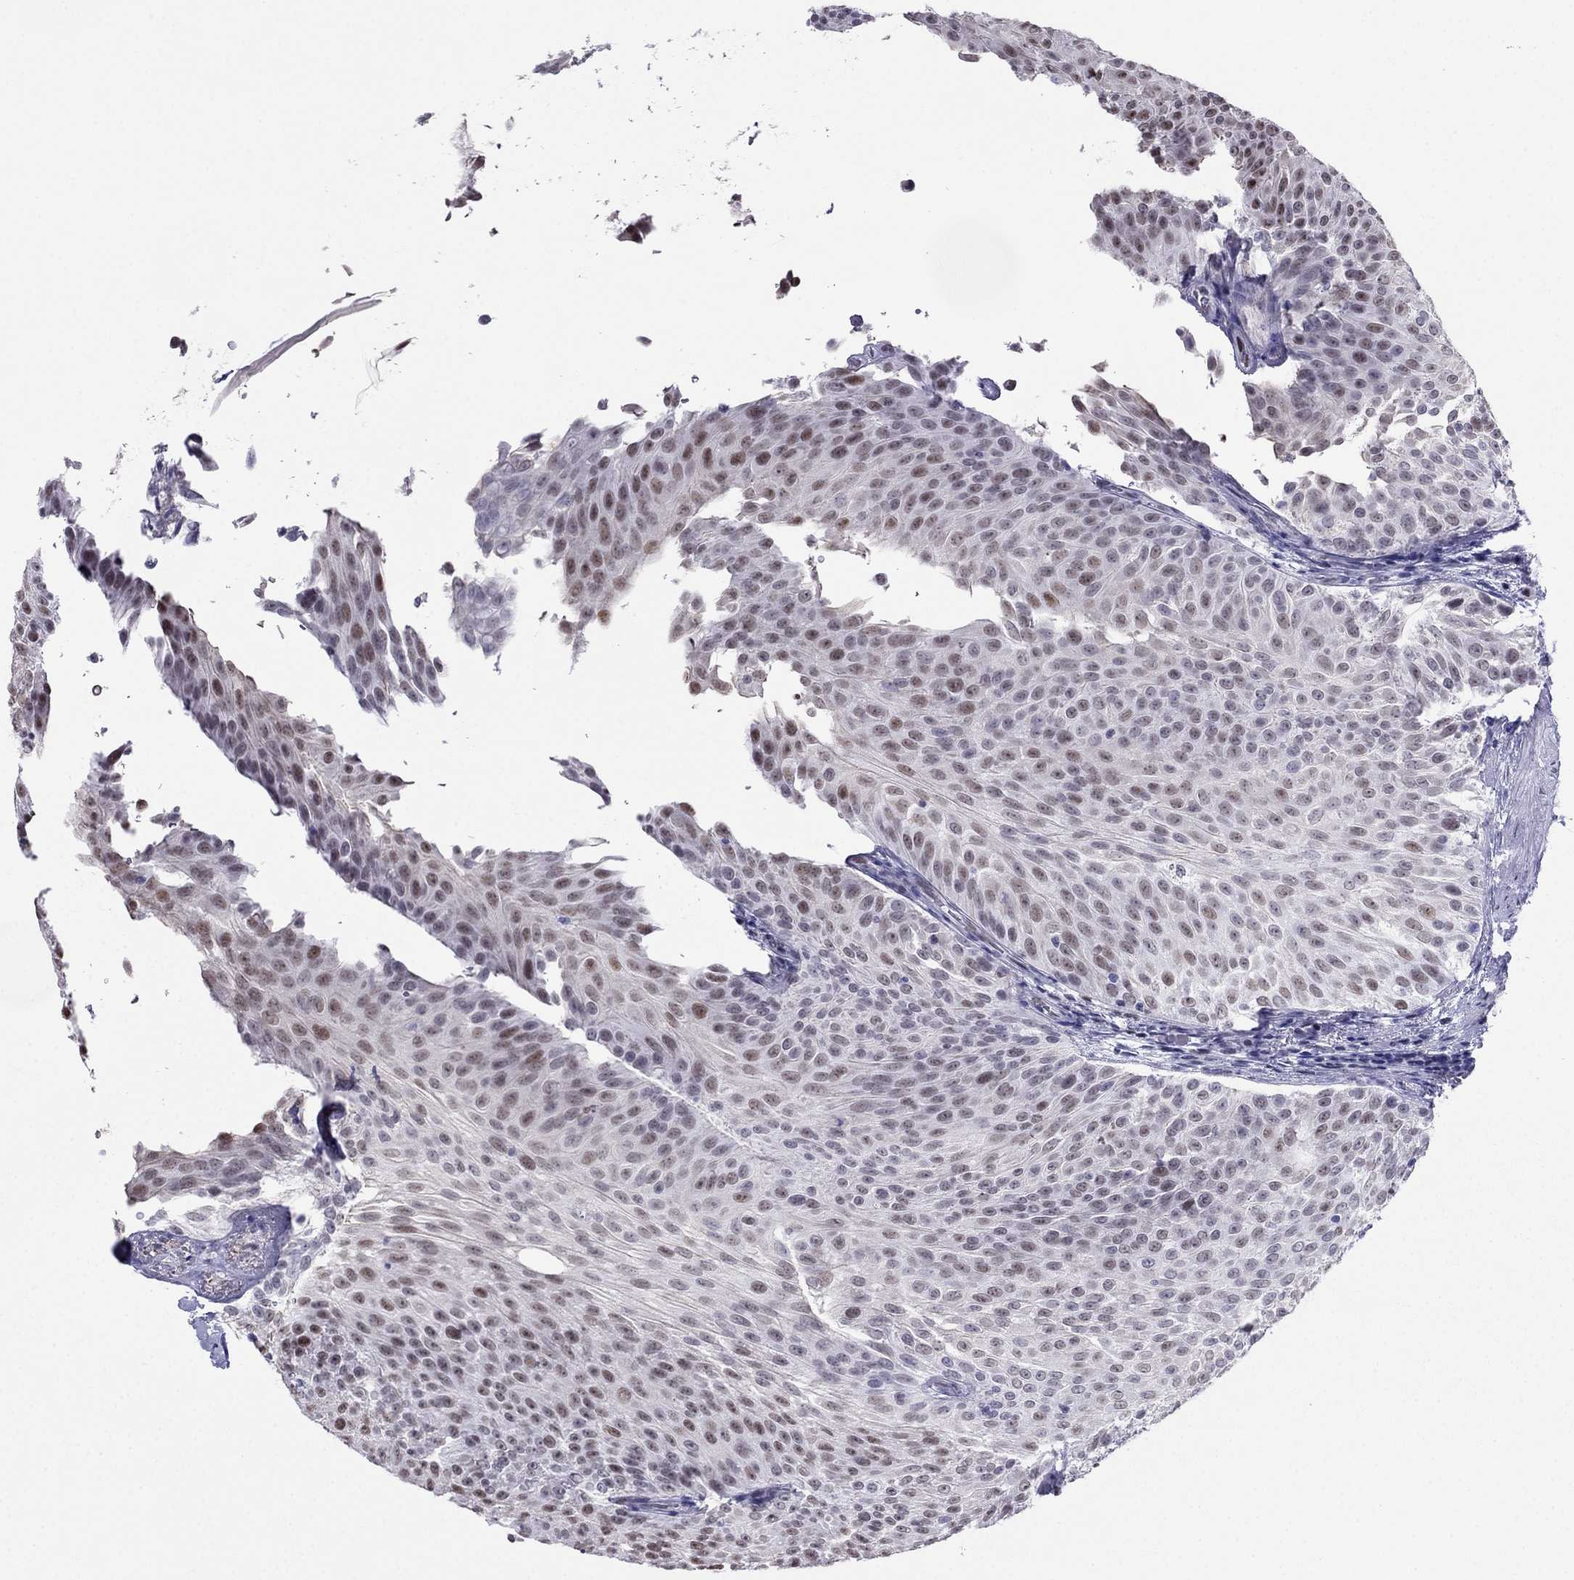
{"staining": {"intensity": "moderate", "quantity": "<25%", "location": "nuclear"}, "tissue": "urothelial cancer", "cell_type": "Tumor cells", "image_type": "cancer", "snomed": [{"axis": "morphology", "description": "Urothelial carcinoma, Low grade"}, {"axis": "topography", "description": "Urinary bladder"}], "caption": "Immunohistochemistry (IHC) micrograph of urothelial cancer stained for a protein (brown), which reveals low levels of moderate nuclear staining in about <25% of tumor cells.", "gene": "PPM1G", "patient": {"sex": "male", "age": 78}}